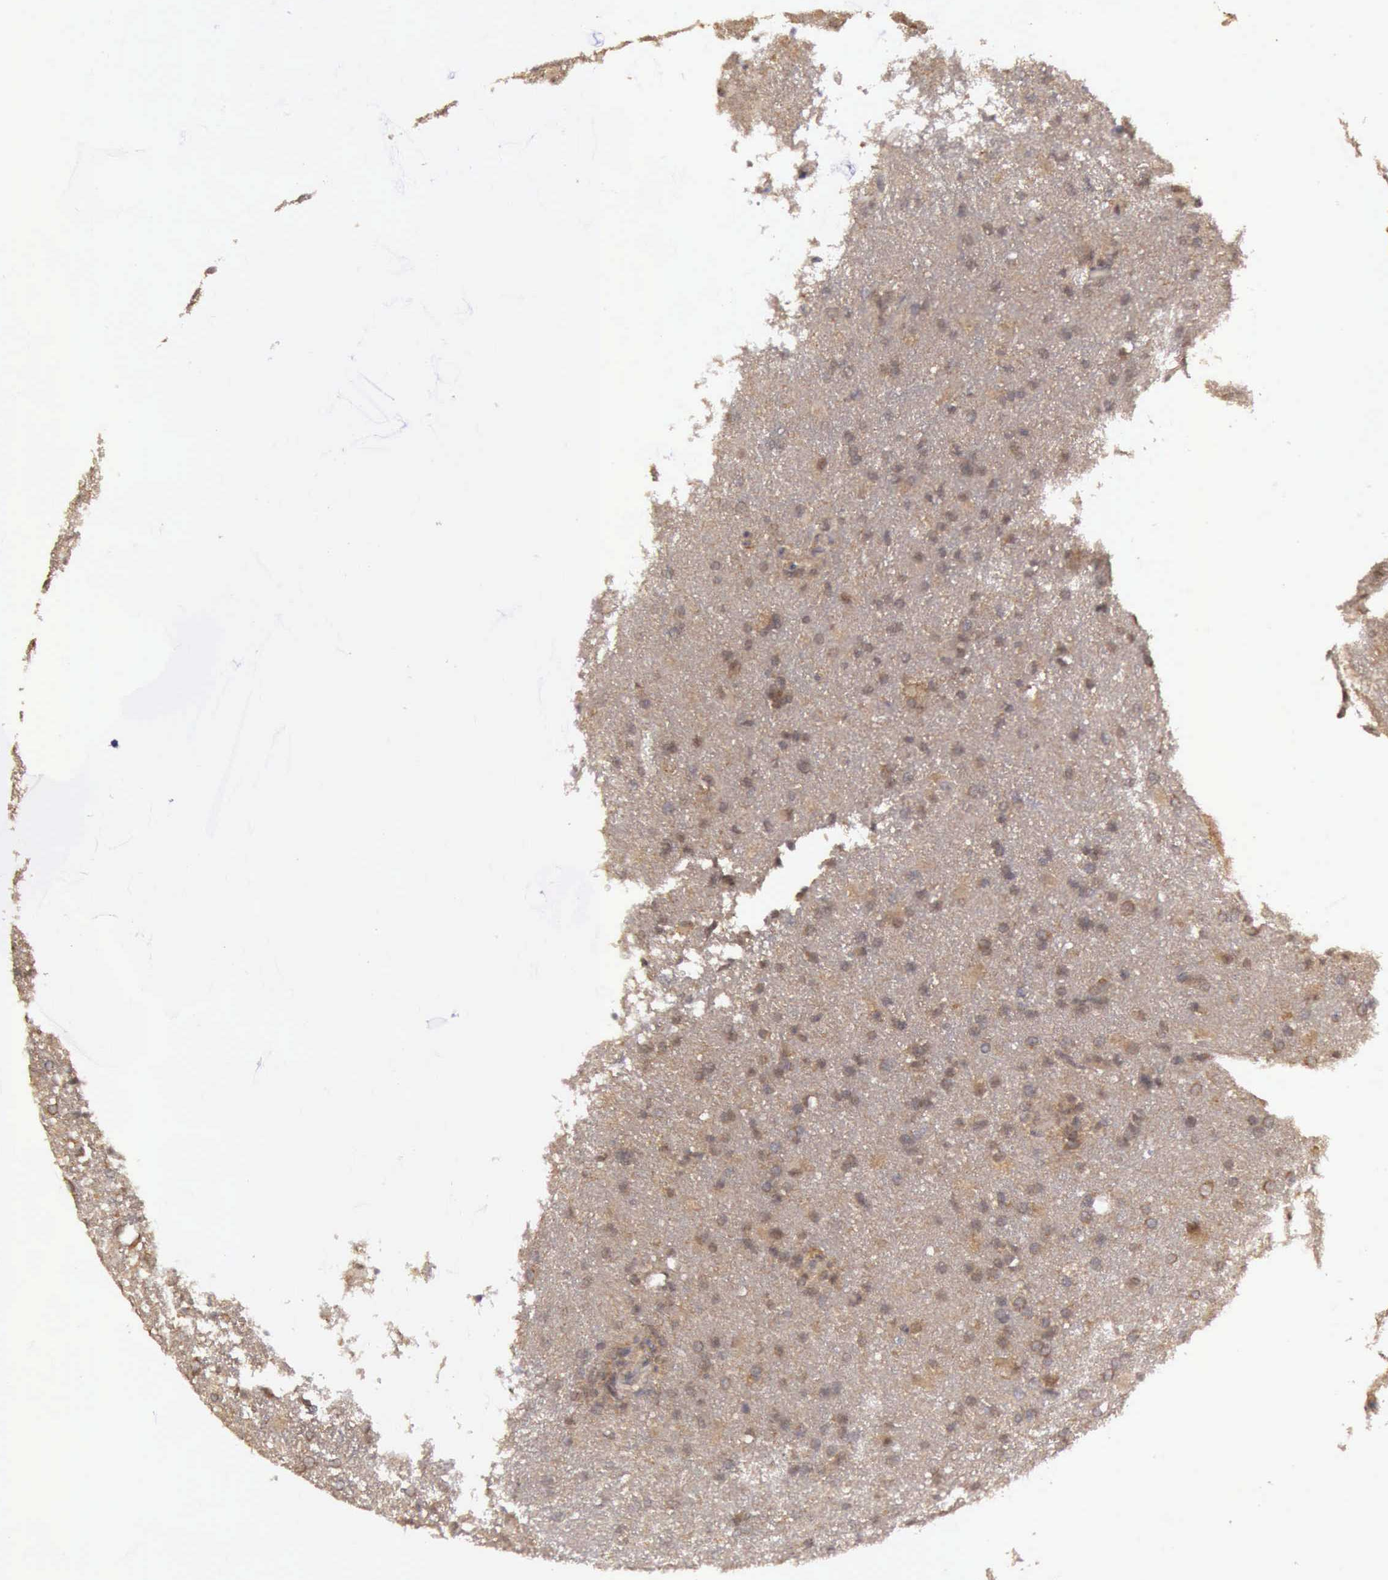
{"staining": {"intensity": "weak", "quantity": ">75%", "location": "cytoplasmic/membranous"}, "tissue": "glioma", "cell_type": "Tumor cells", "image_type": "cancer", "snomed": [{"axis": "morphology", "description": "Glioma, malignant, High grade"}, {"axis": "topography", "description": "Brain"}], "caption": "Protein analysis of glioma tissue shows weak cytoplasmic/membranous staining in approximately >75% of tumor cells. Immunohistochemistry (ihc) stains the protein in brown and the nuclei are stained blue.", "gene": "EIF5", "patient": {"sex": "male", "age": 68}}